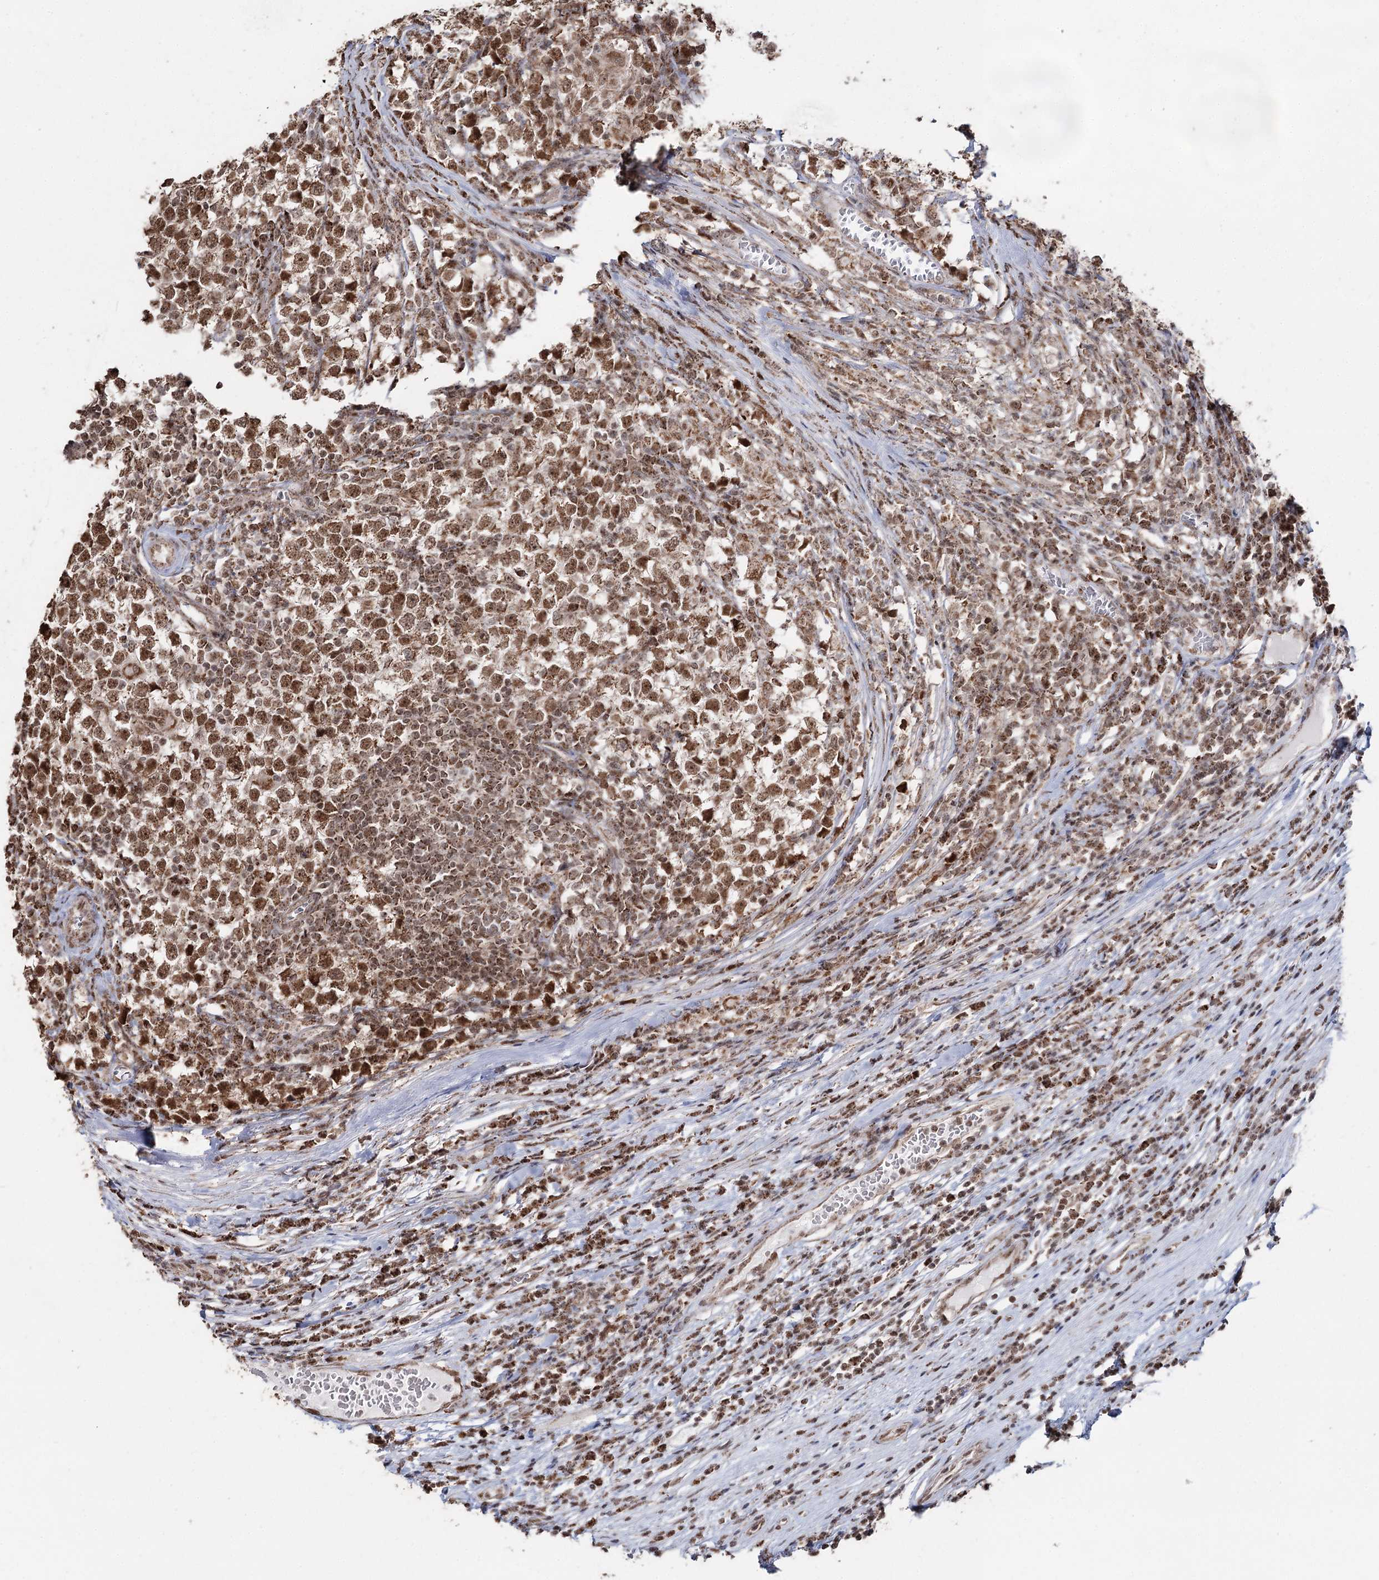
{"staining": {"intensity": "moderate", "quantity": ">75%", "location": "nuclear"}, "tissue": "testis cancer", "cell_type": "Tumor cells", "image_type": "cancer", "snomed": [{"axis": "morphology", "description": "Seminoma, NOS"}, {"axis": "topography", "description": "Testis"}], "caption": "Immunohistochemistry of human testis cancer (seminoma) exhibits medium levels of moderate nuclear staining in about >75% of tumor cells.", "gene": "PDHX", "patient": {"sex": "male", "age": 65}}